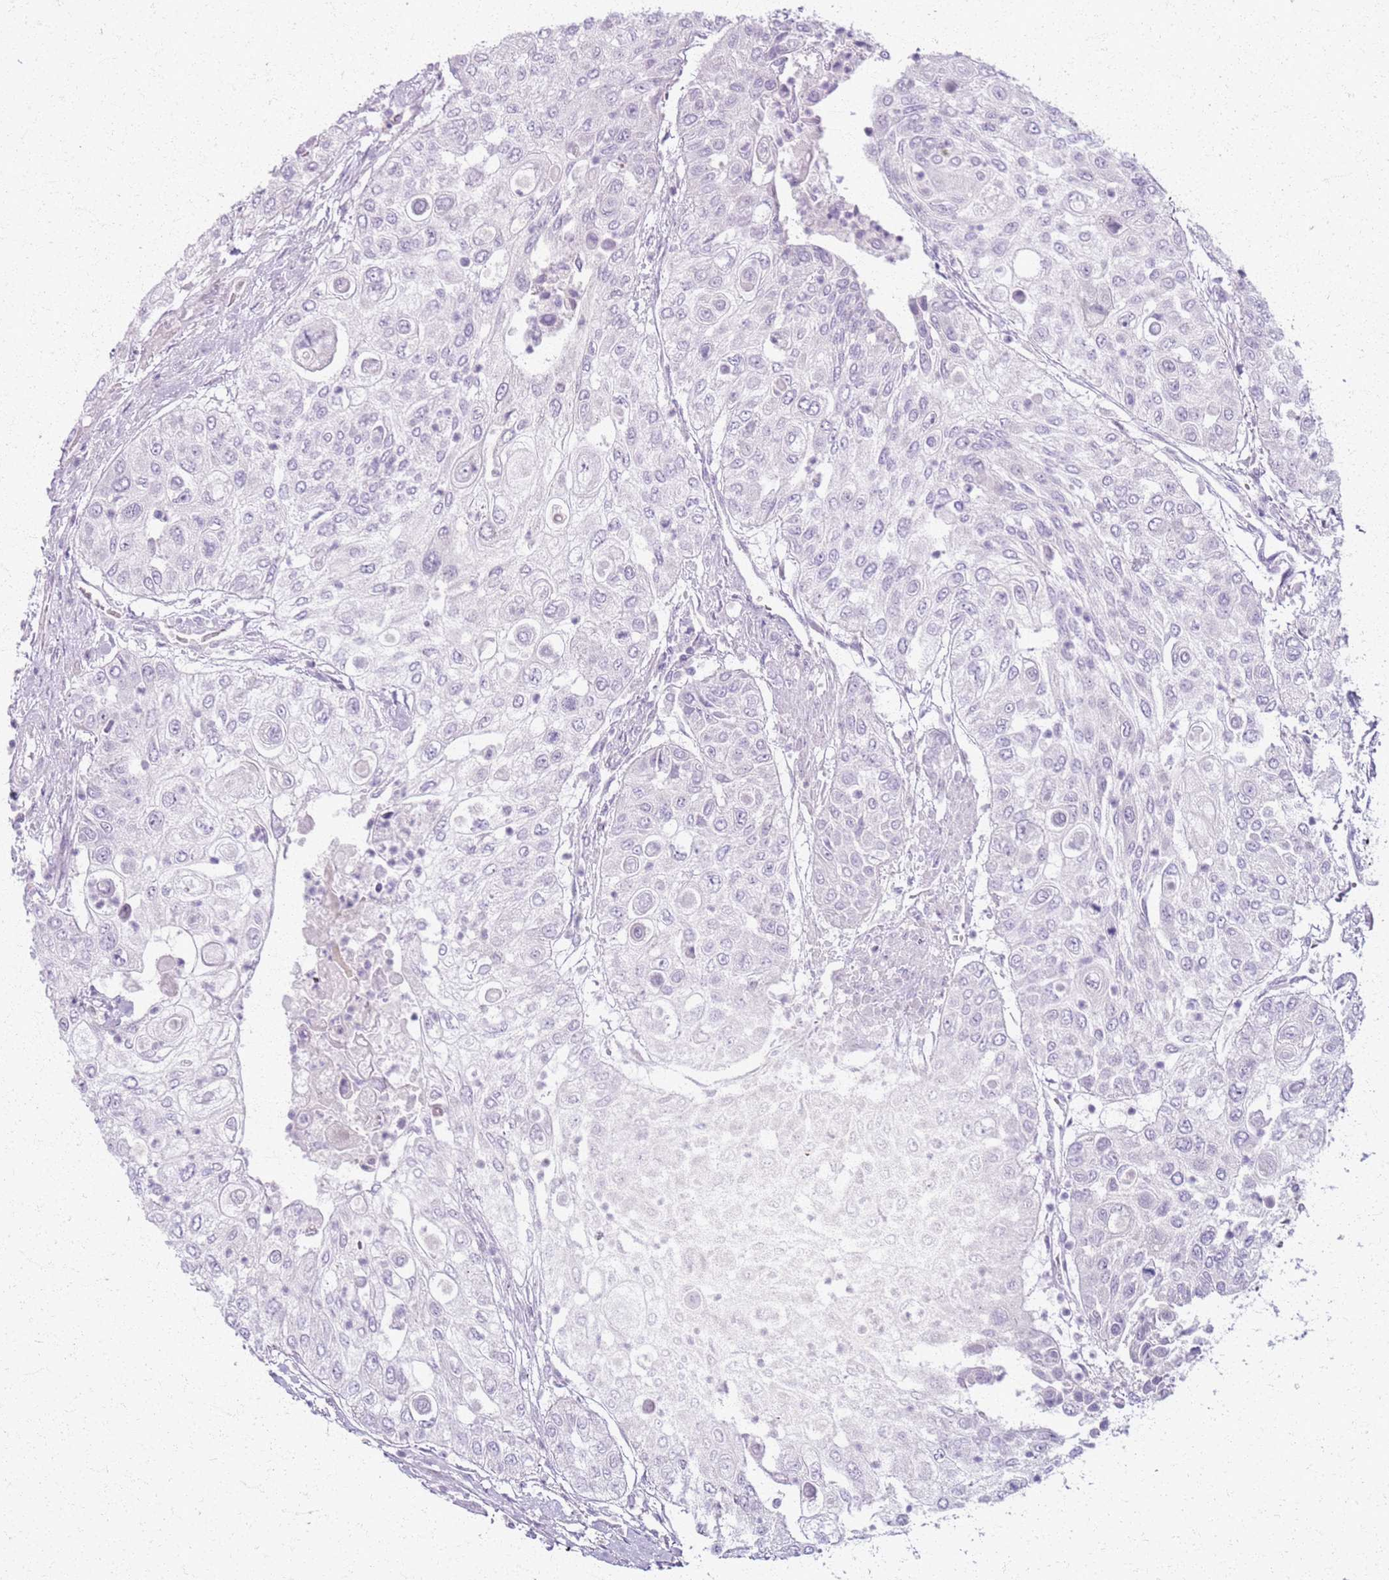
{"staining": {"intensity": "negative", "quantity": "none", "location": "none"}, "tissue": "urothelial cancer", "cell_type": "Tumor cells", "image_type": "cancer", "snomed": [{"axis": "morphology", "description": "Urothelial carcinoma, High grade"}, {"axis": "topography", "description": "Urinary bladder"}], "caption": "Immunohistochemical staining of urothelial cancer reveals no significant positivity in tumor cells. The staining is performed using DAB brown chromogen with nuclei counter-stained in using hematoxylin.", "gene": "CSRP3", "patient": {"sex": "female", "age": 79}}